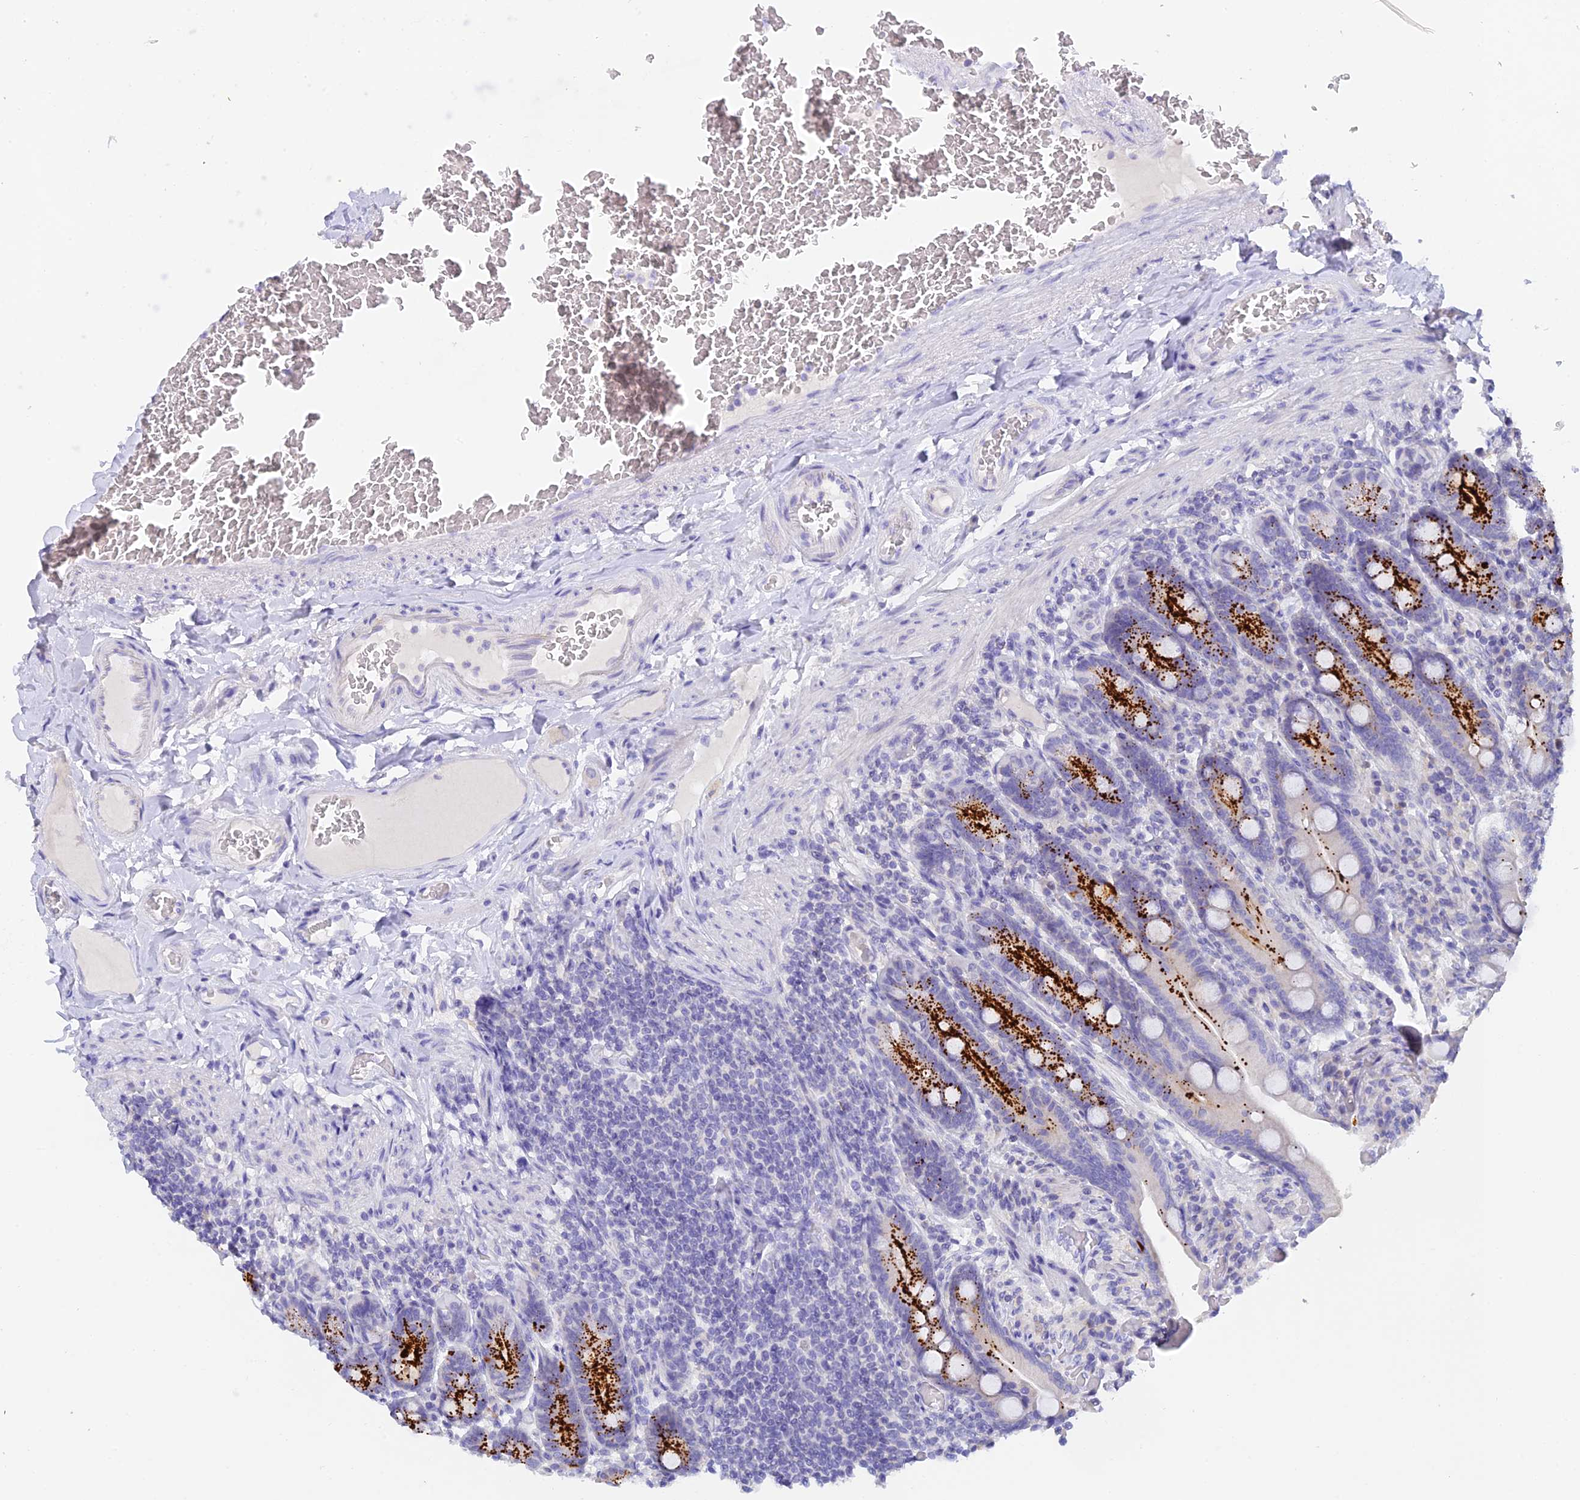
{"staining": {"intensity": "strong", "quantity": "25%-75%", "location": "cytoplasmic/membranous"}, "tissue": "duodenum", "cell_type": "Glandular cells", "image_type": "normal", "snomed": [{"axis": "morphology", "description": "Normal tissue, NOS"}, {"axis": "topography", "description": "Duodenum"}], "caption": "Immunohistochemical staining of benign human duodenum shows strong cytoplasmic/membranous protein positivity in about 25%-75% of glandular cells. (DAB (3,3'-diaminobenzidine) IHC, brown staining for protein, blue staining for nuclei).", "gene": "C12orf29", "patient": {"sex": "female", "age": 62}}